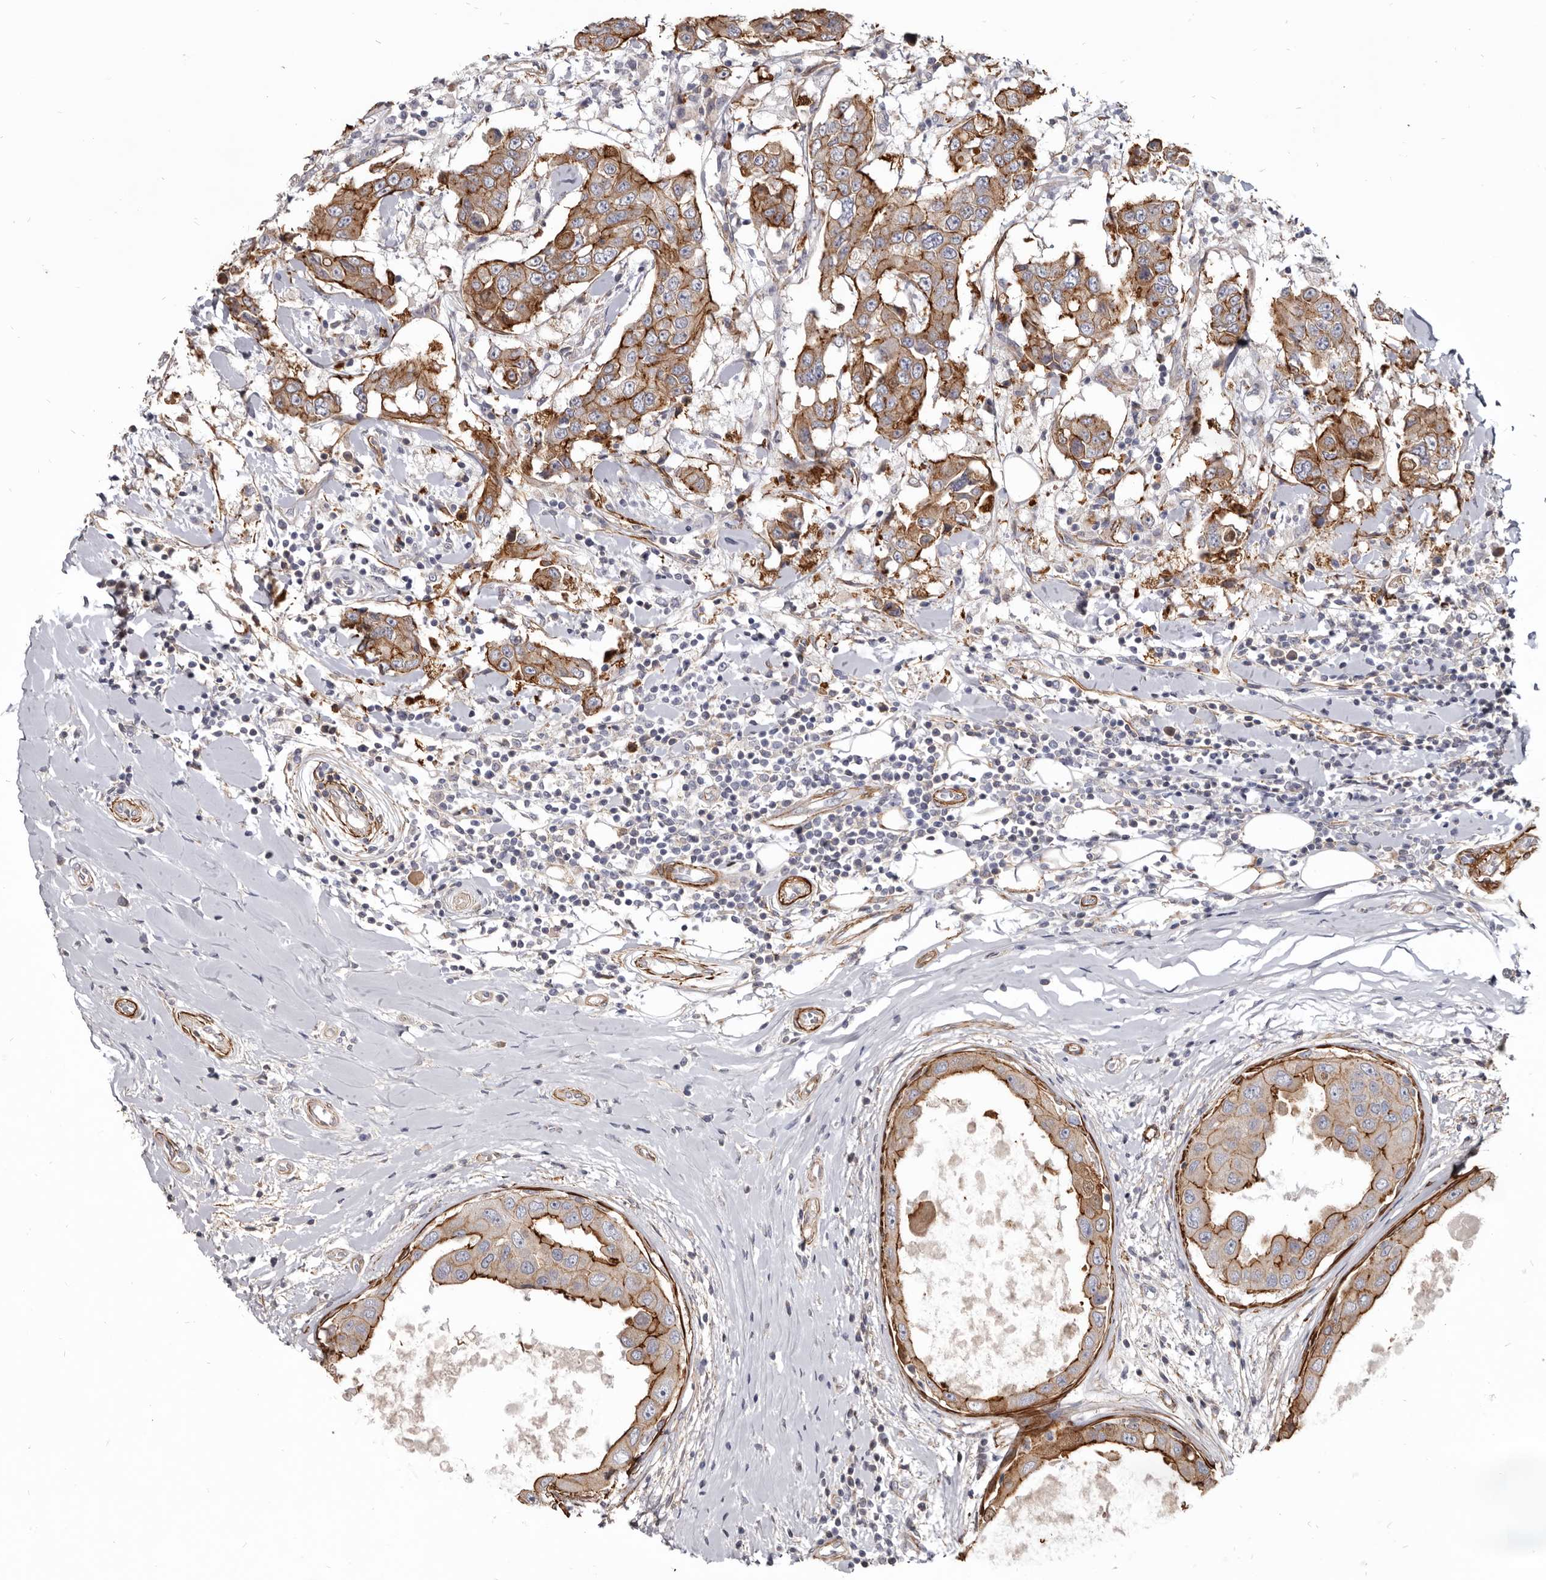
{"staining": {"intensity": "strong", "quantity": ">75%", "location": "cytoplasmic/membranous"}, "tissue": "breast cancer", "cell_type": "Tumor cells", "image_type": "cancer", "snomed": [{"axis": "morphology", "description": "Duct carcinoma"}, {"axis": "topography", "description": "Breast"}], "caption": "Immunohistochemical staining of breast intraductal carcinoma displays high levels of strong cytoplasmic/membranous protein staining in approximately >75% of tumor cells.", "gene": "CGN", "patient": {"sex": "female", "age": 27}}